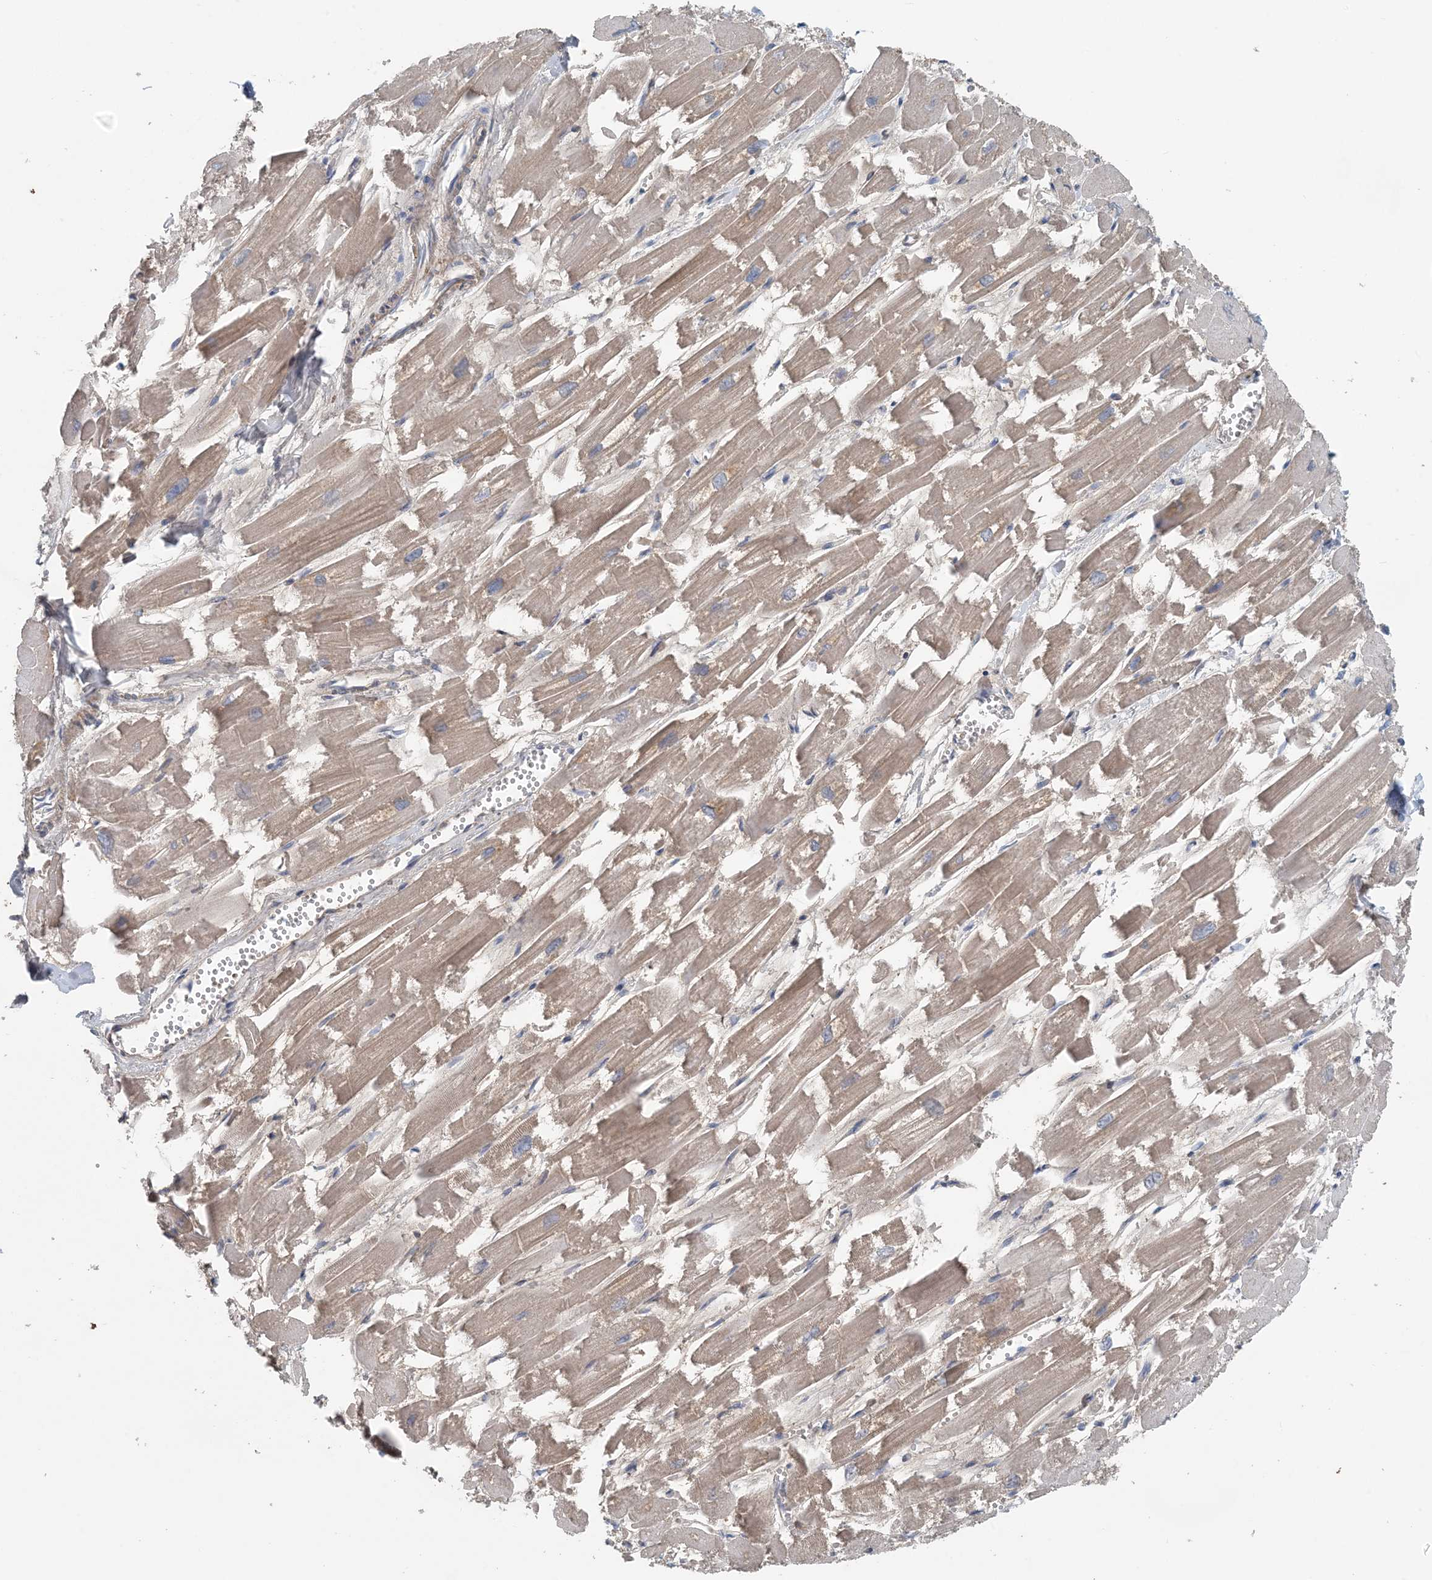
{"staining": {"intensity": "moderate", "quantity": ">75%", "location": "cytoplasmic/membranous,nuclear"}, "tissue": "heart muscle", "cell_type": "Cardiomyocytes", "image_type": "normal", "snomed": [{"axis": "morphology", "description": "Normal tissue, NOS"}, {"axis": "topography", "description": "Heart"}], "caption": "Immunohistochemistry (IHC) of normal human heart muscle displays medium levels of moderate cytoplasmic/membranous,nuclear positivity in approximately >75% of cardiomyocytes.", "gene": "HIKESHI", "patient": {"sex": "male", "age": 54}}